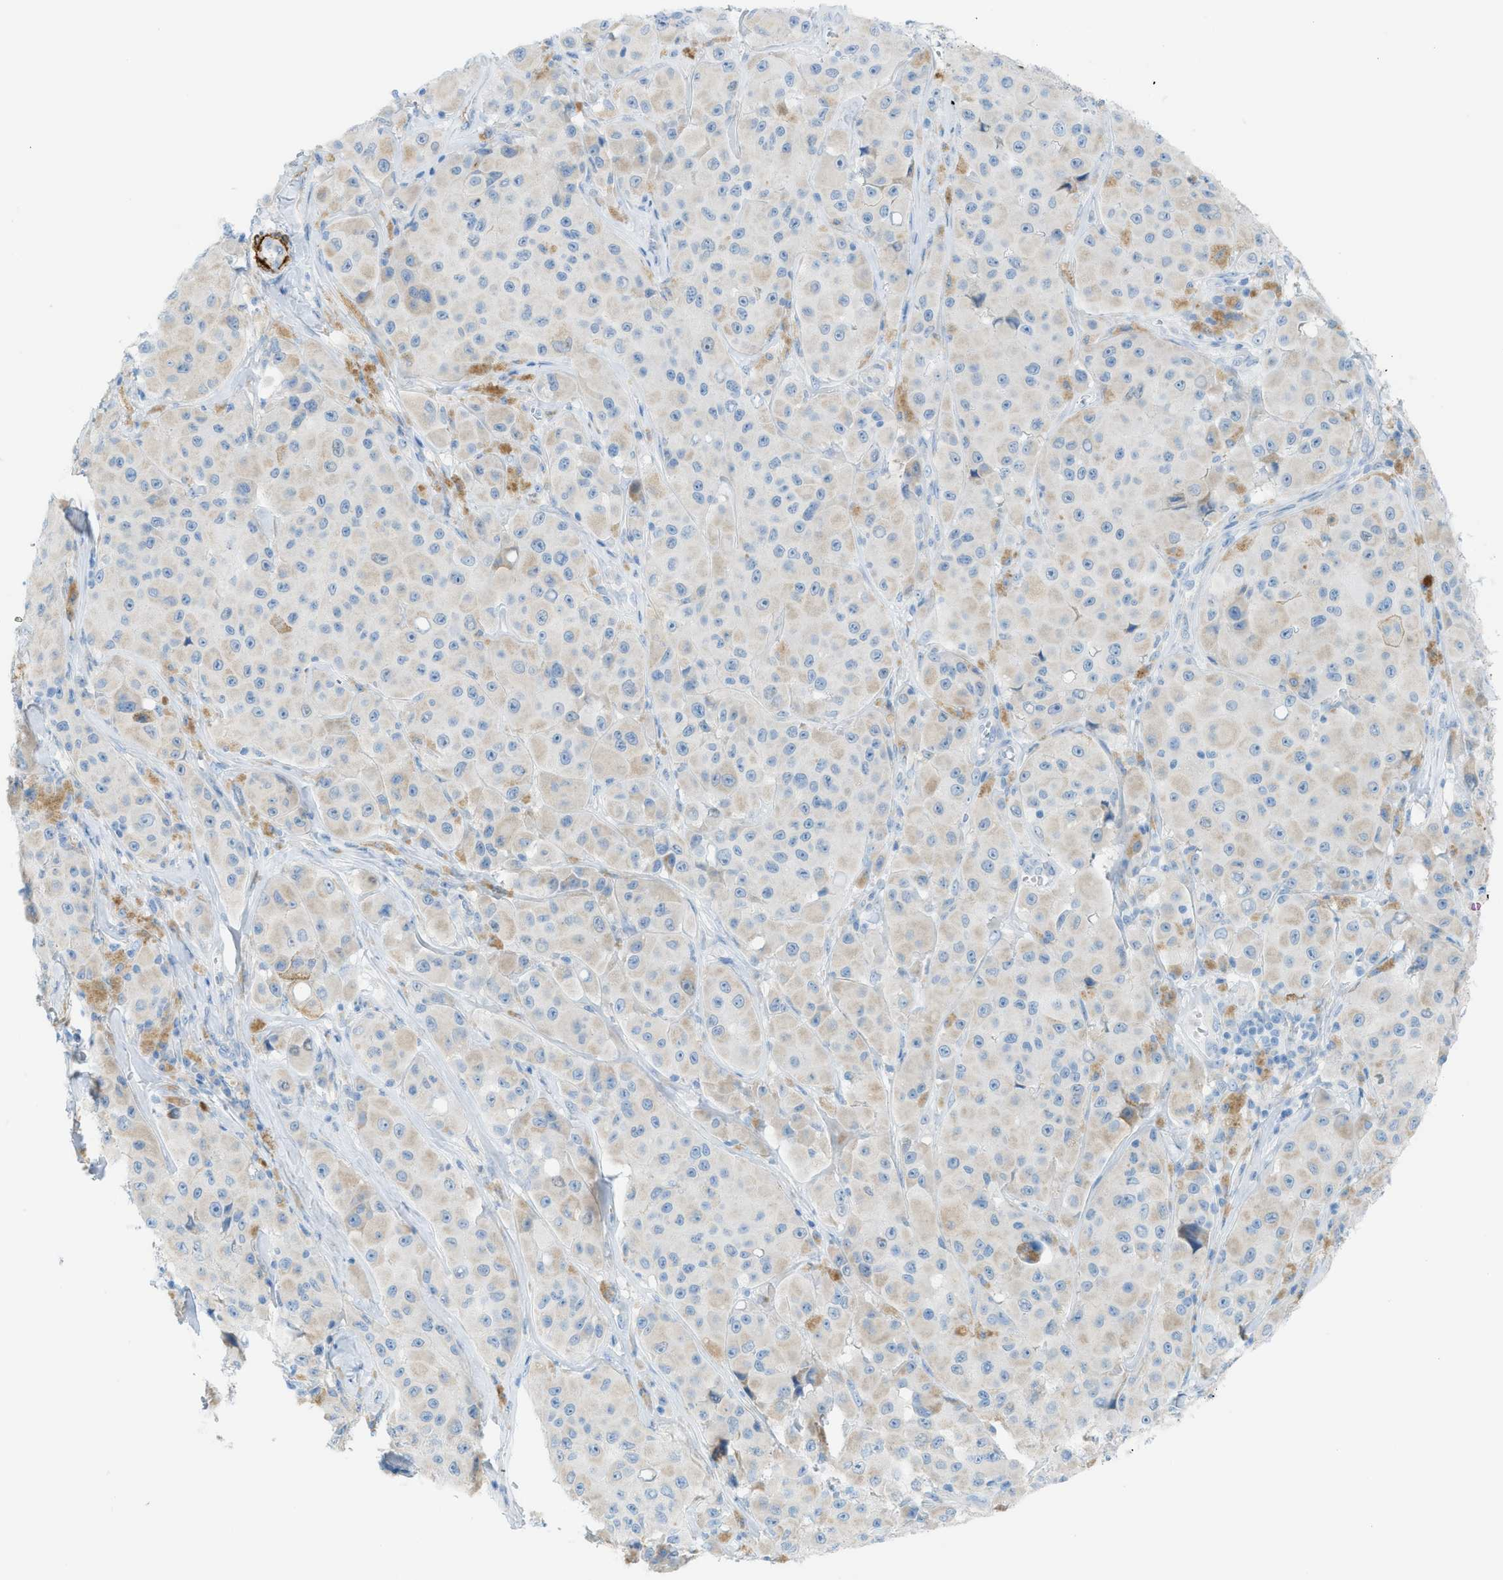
{"staining": {"intensity": "negative", "quantity": "none", "location": "none"}, "tissue": "melanoma", "cell_type": "Tumor cells", "image_type": "cancer", "snomed": [{"axis": "morphology", "description": "Malignant melanoma, NOS"}, {"axis": "topography", "description": "Skin"}], "caption": "The histopathology image reveals no staining of tumor cells in melanoma.", "gene": "MYH11", "patient": {"sex": "male", "age": 84}}